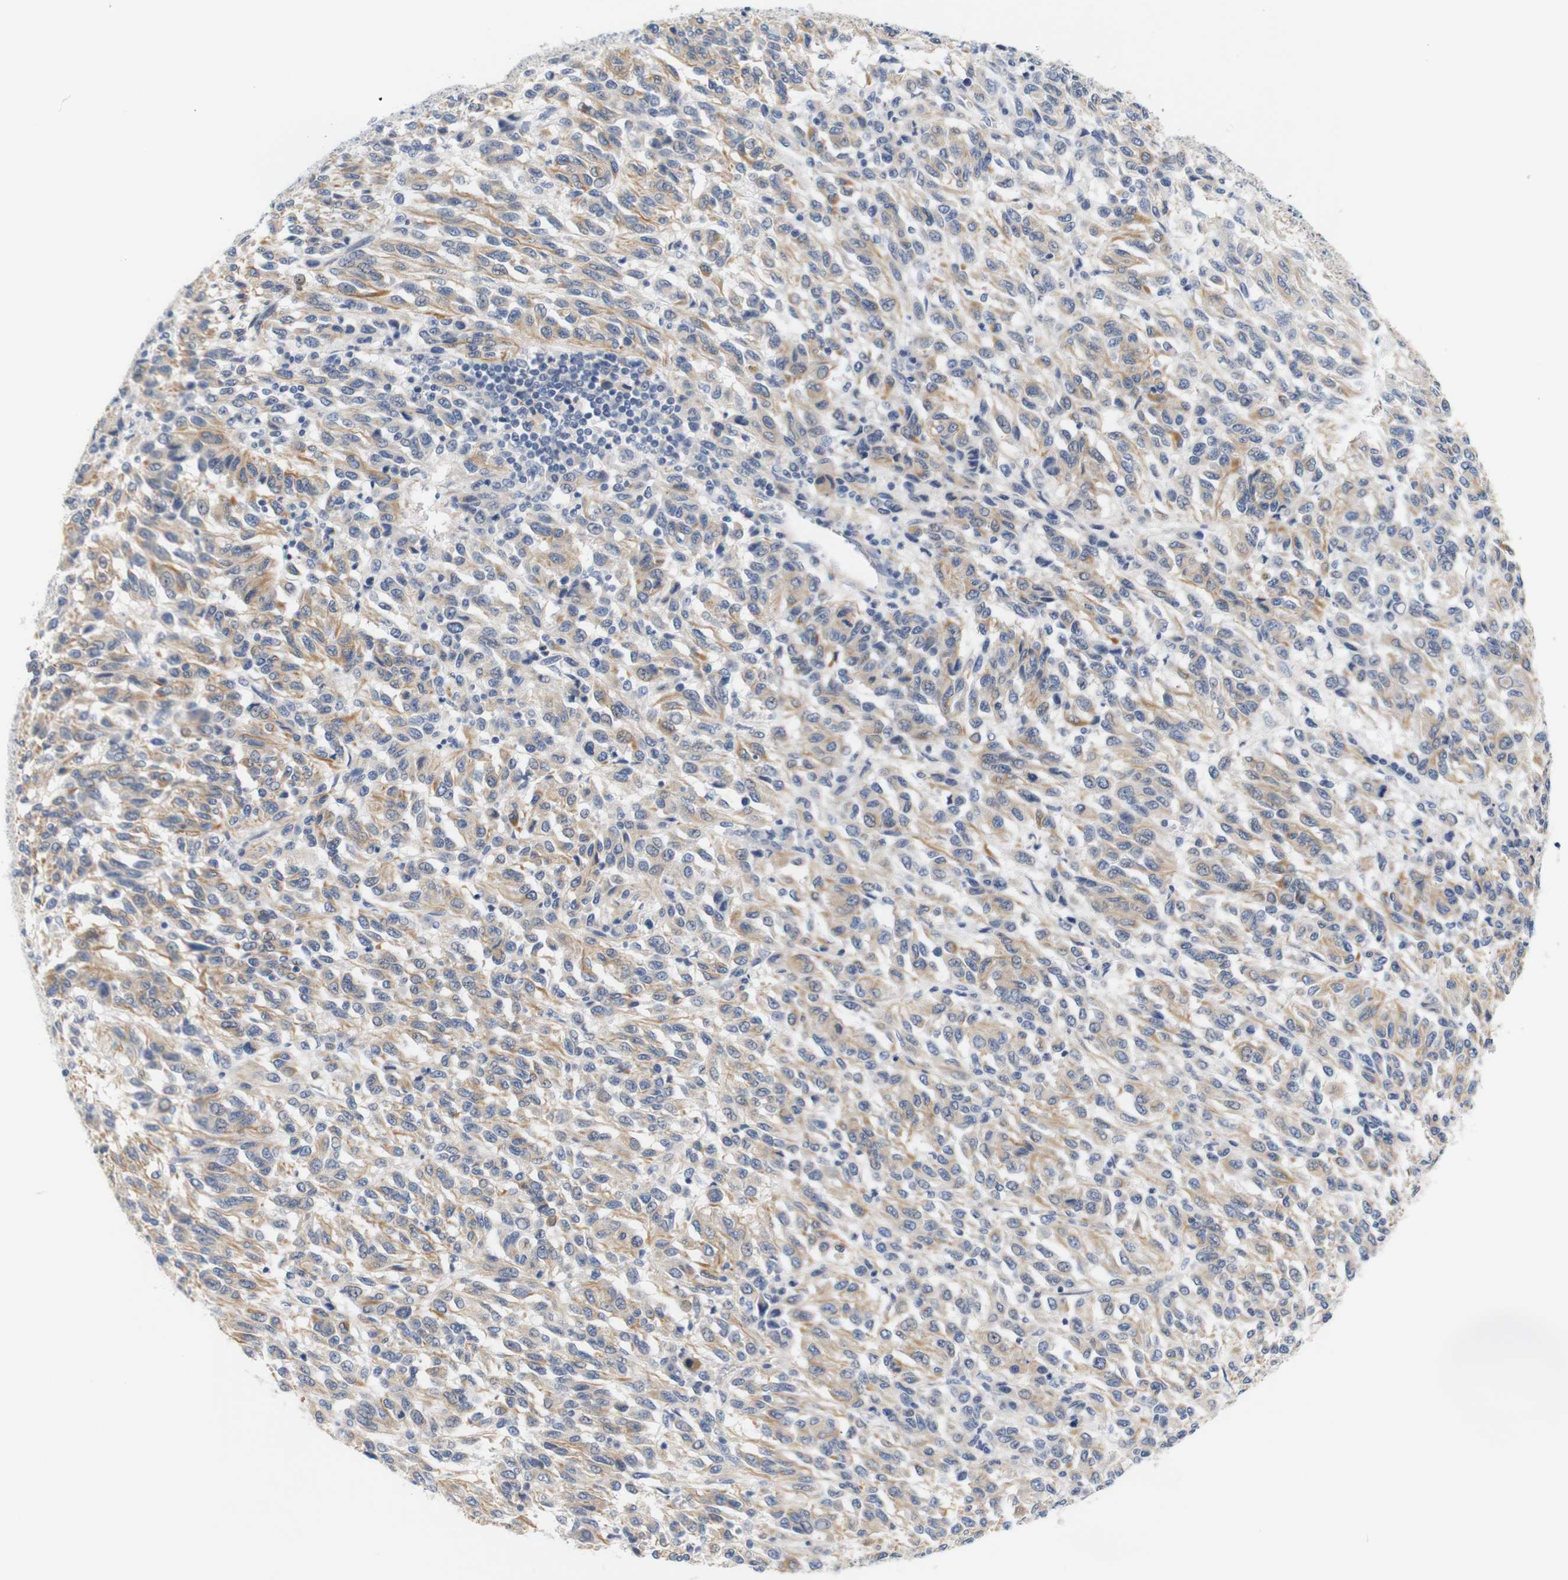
{"staining": {"intensity": "moderate", "quantity": ">75%", "location": "cytoplasmic/membranous"}, "tissue": "melanoma", "cell_type": "Tumor cells", "image_type": "cancer", "snomed": [{"axis": "morphology", "description": "Malignant melanoma, Metastatic site"}, {"axis": "topography", "description": "Lung"}], "caption": "IHC micrograph of human malignant melanoma (metastatic site) stained for a protein (brown), which exhibits medium levels of moderate cytoplasmic/membranous staining in about >75% of tumor cells.", "gene": "STMN3", "patient": {"sex": "male", "age": 64}}